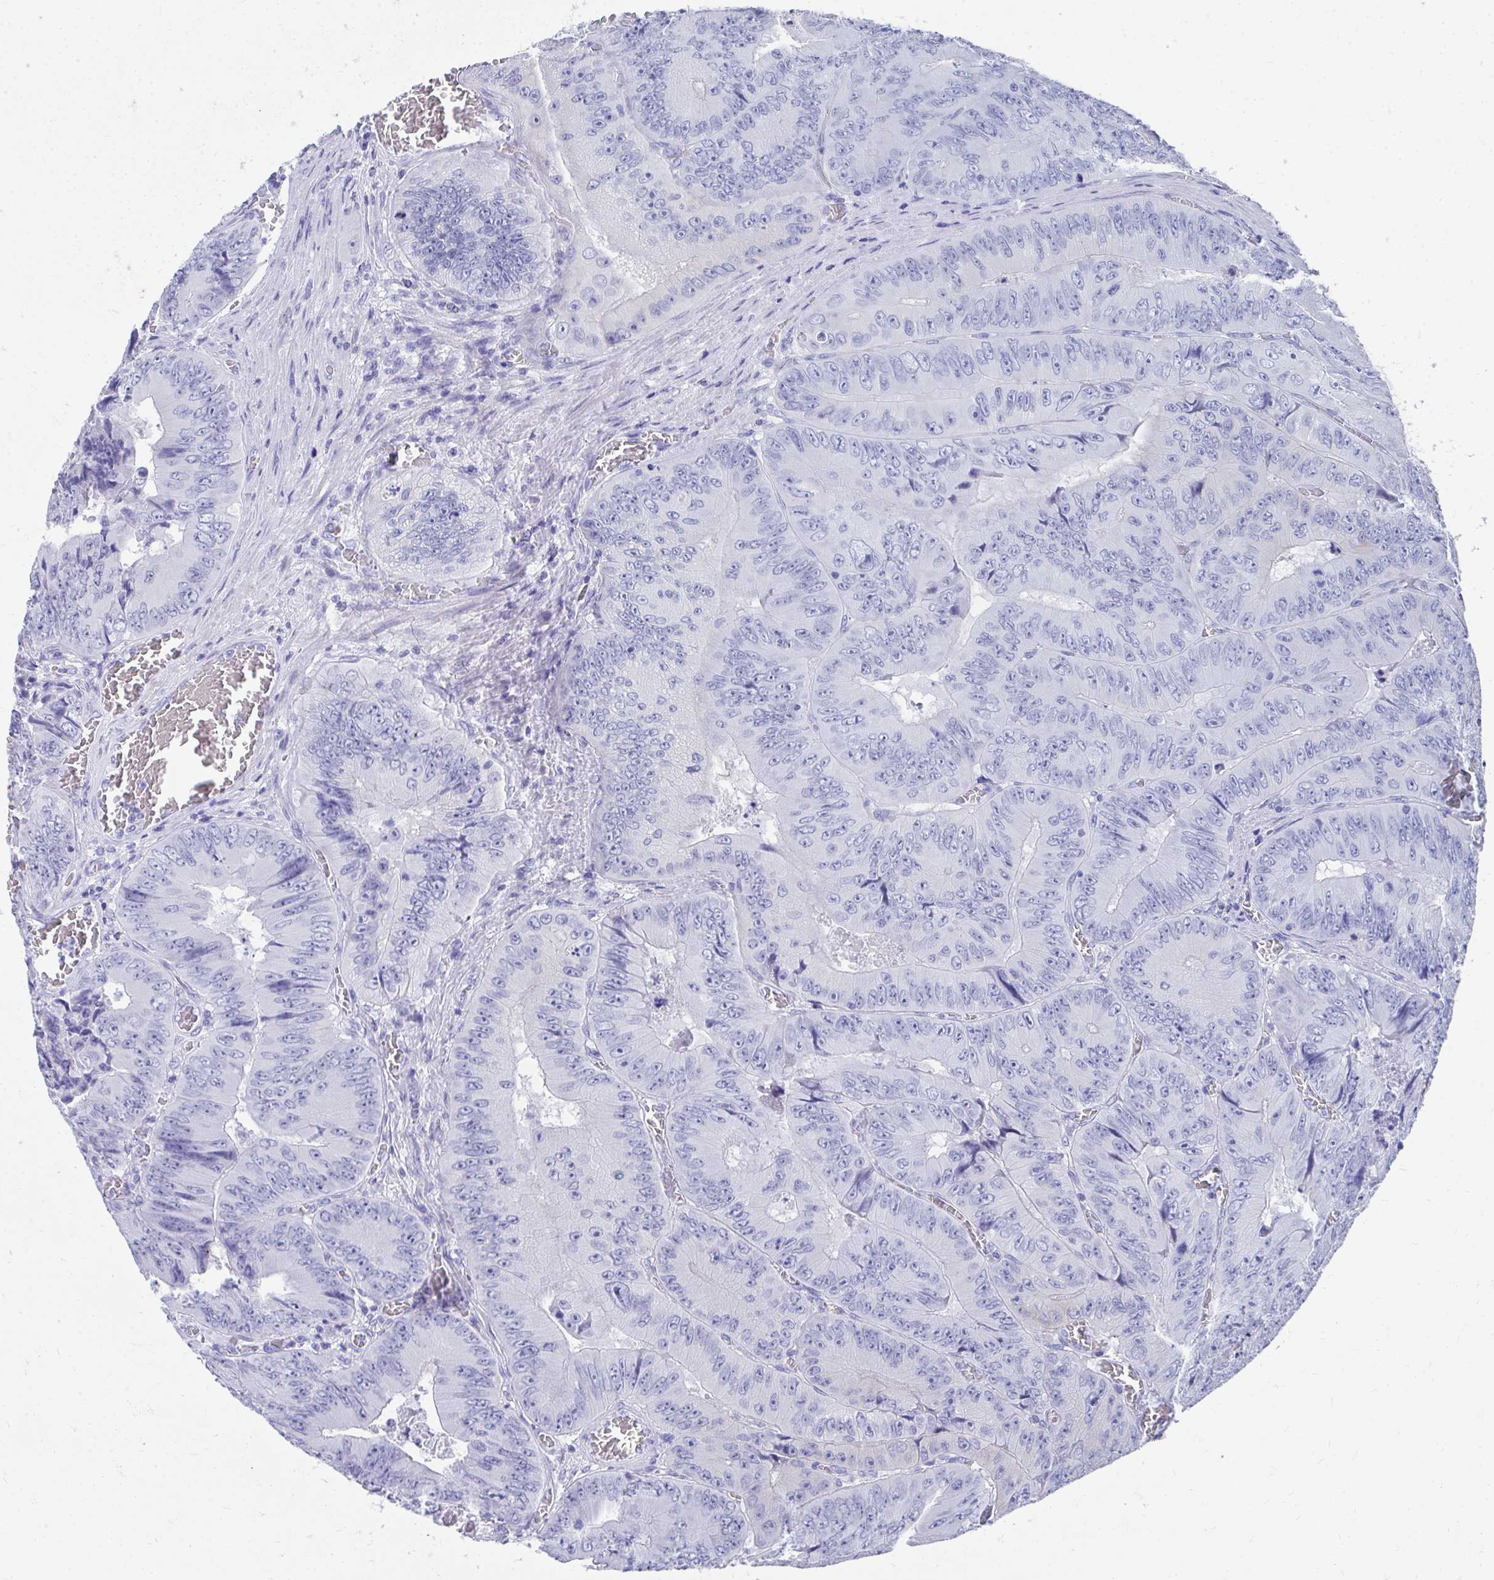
{"staining": {"intensity": "negative", "quantity": "none", "location": "none"}, "tissue": "colorectal cancer", "cell_type": "Tumor cells", "image_type": "cancer", "snomed": [{"axis": "morphology", "description": "Adenocarcinoma, NOS"}, {"axis": "topography", "description": "Colon"}], "caption": "This is an immunohistochemistry micrograph of human colorectal adenocarcinoma. There is no staining in tumor cells.", "gene": "HGD", "patient": {"sex": "female", "age": 84}}